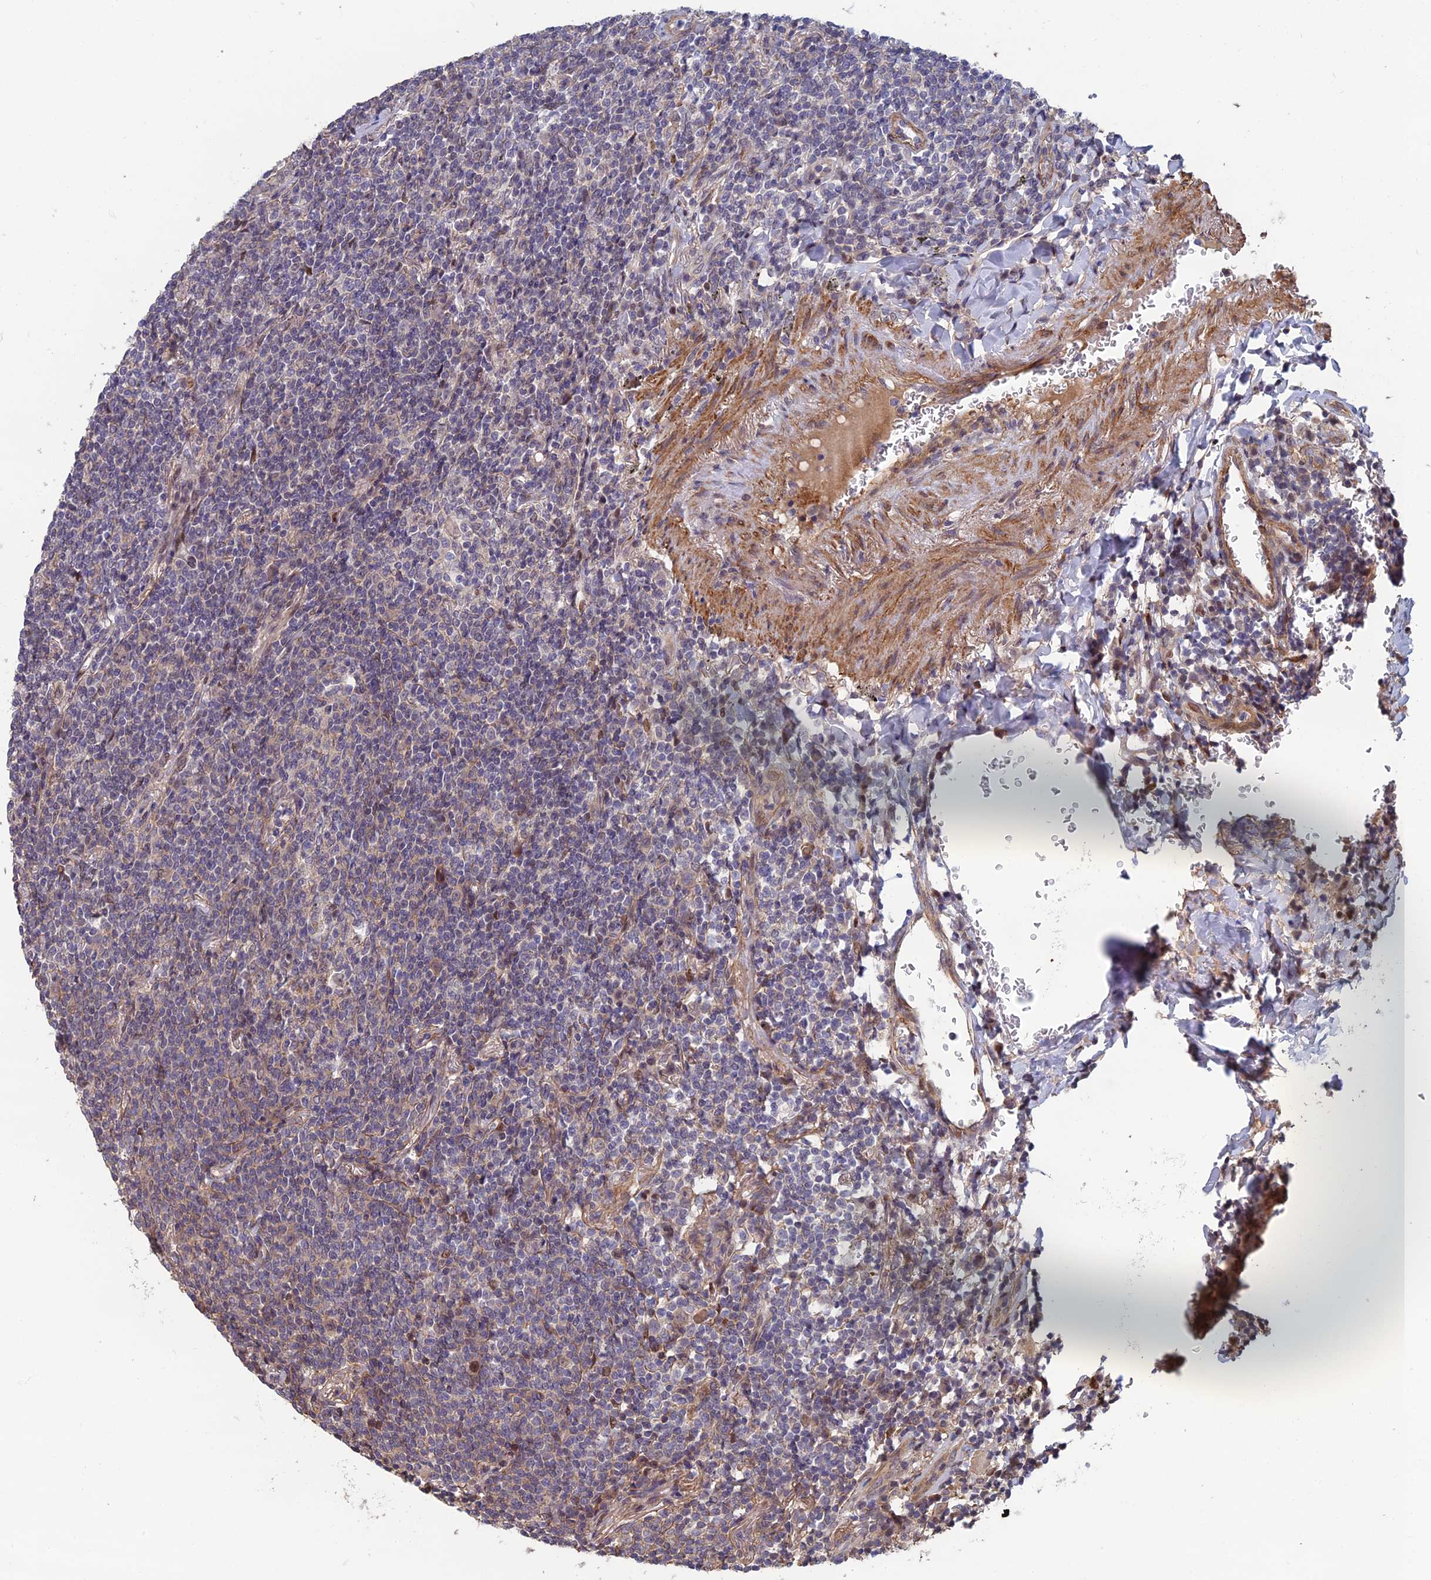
{"staining": {"intensity": "negative", "quantity": "none", "location": "none"}, "tissue": "lymphoma", "cell_type": "Tumor cells", "image_type": "cancer", "snomed": [{"axis": "morphology", "description": "Malignant lymphoma, non-Hodgkin's type, Low grade"}, {"axis": "topography", "description": "Lung"}], "caption": "Photomicrograph shows no protein staining in tumor cells of low-grade malignant lymphoma, non-Hodgkin's type tissue.", "gene": "CCDC183", "patient": {"sex": "female", "age": 71}}